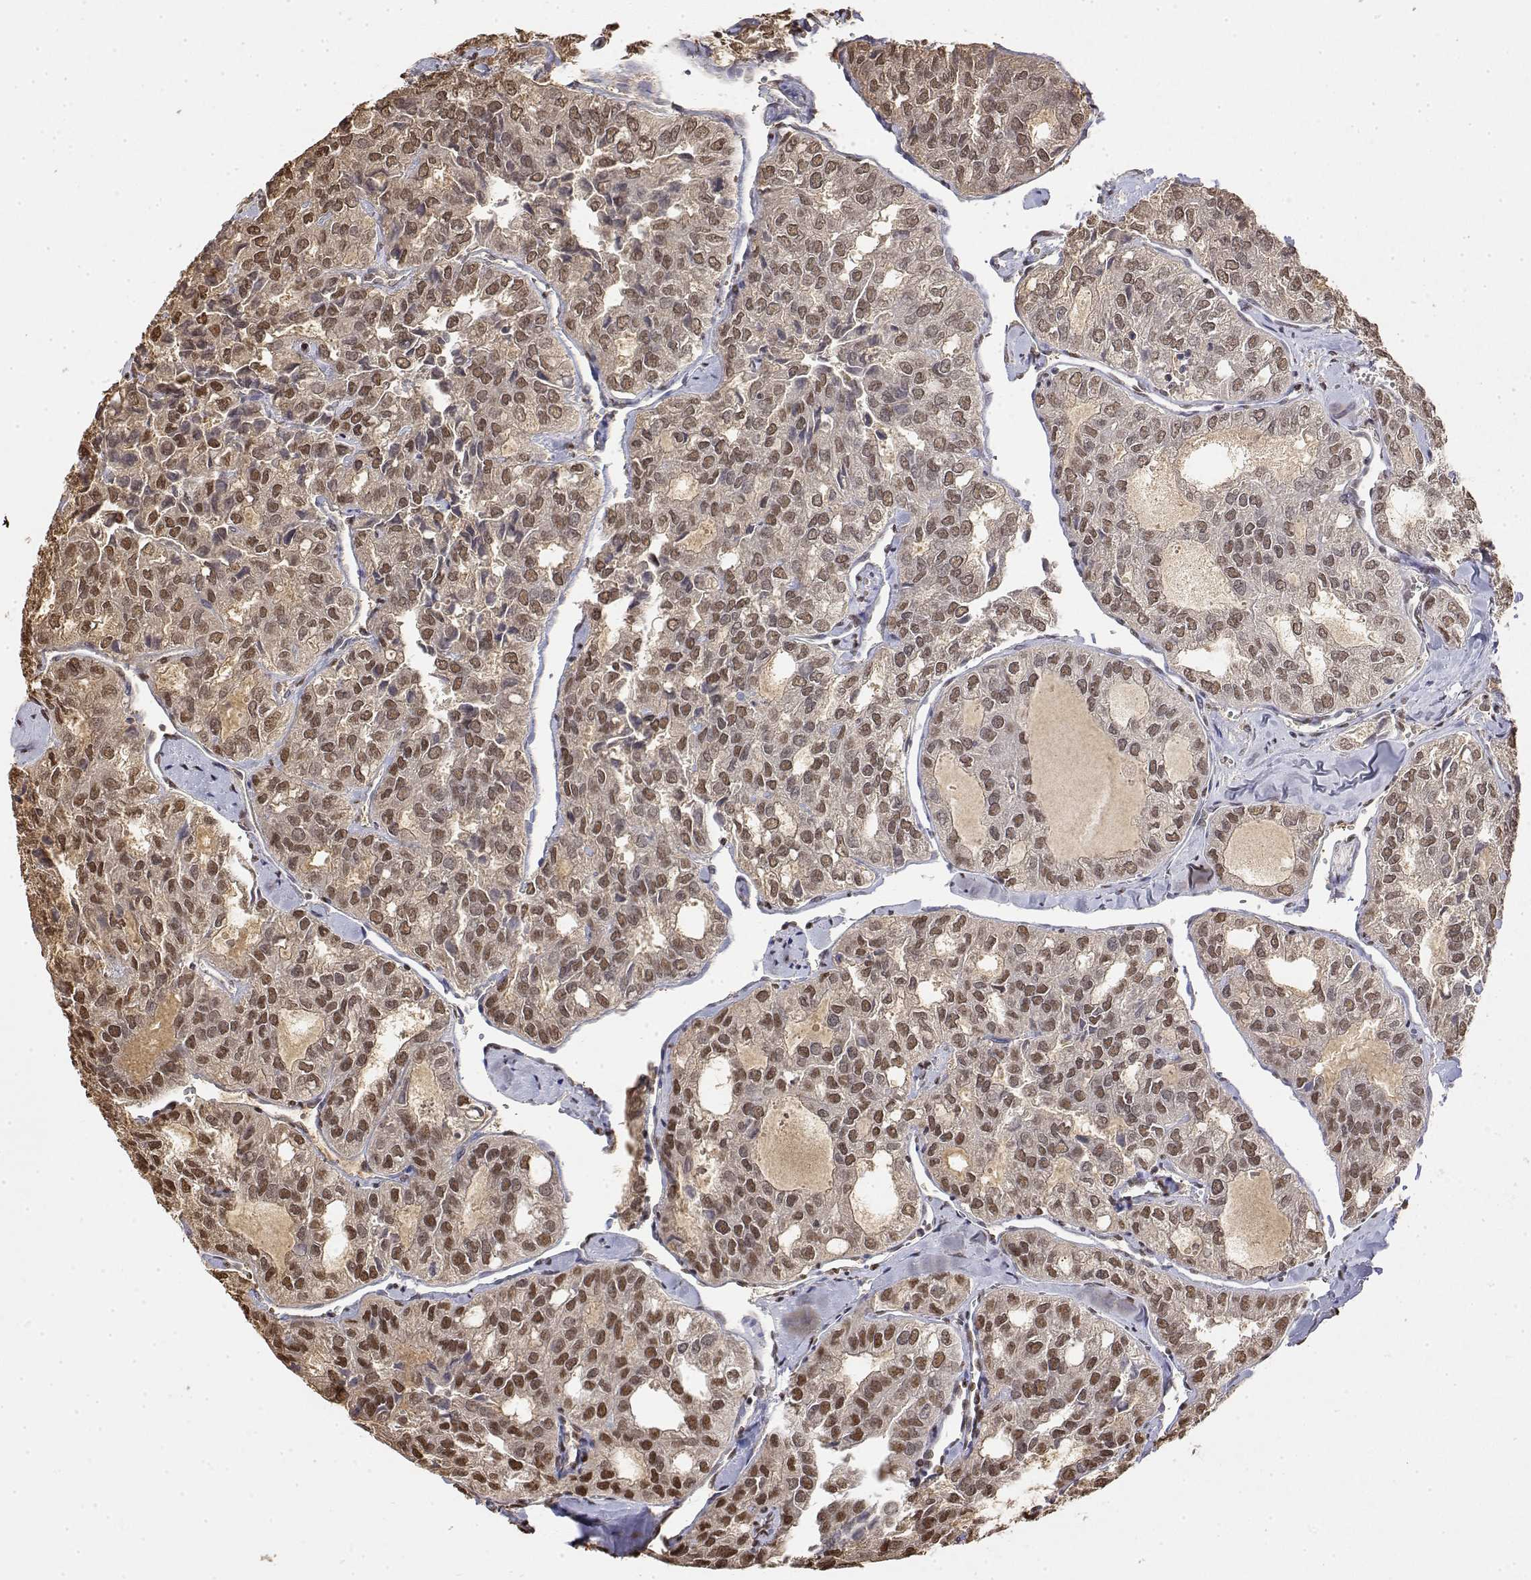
{"staining": {"intensity": "moderate", "quantity": ">75%", "location": "nuclear"}, "tissue": "thyroid cancer", "cell_type": "Tumor cells", "image_type": "cancer", "snomed": [{"axis": "morphology", "description": "Follicular adenoma carcinoma, NOS"}, {"axis": "topography", "description": "Thyroid gland"}], "caption": "Brown immunohistochemical staining in human thyroid cancer shows moderate nuclear positivity in approximately >75% of tumor cells.", "gene": "TPI1", "patient": {"sex": "male", "age": 75}}